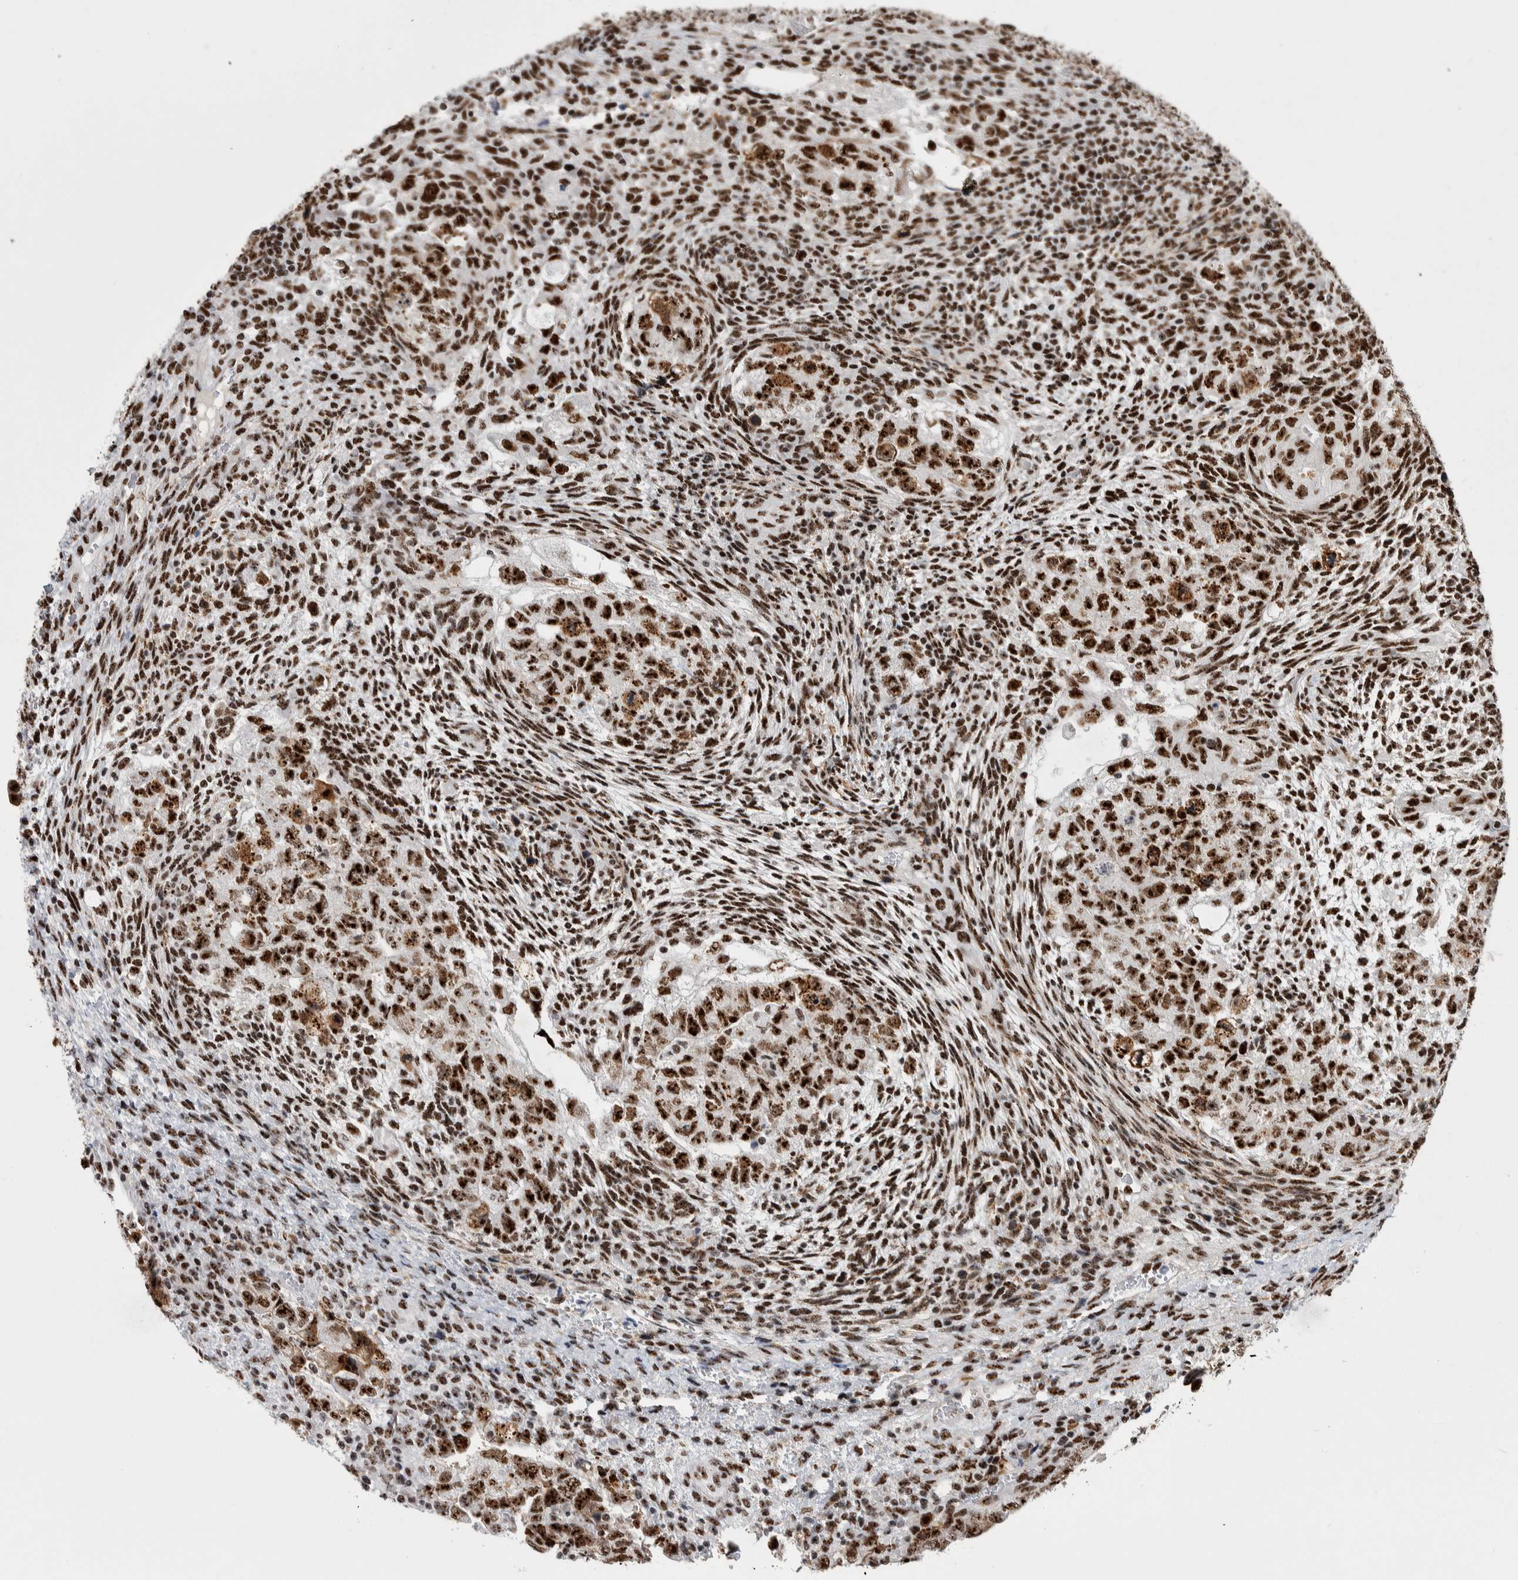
{"staining": {"intensity": "strong", "quantity": ">75%", "location": "nuclear"}, "tissue": "testis cancer", "cell_type": "Tumor cells", "image_type": "cancer", "snomed": [{"axis": "morphology", "description": "Normal tissue, NOS"}, {"axis": "morphology", "description": "Carcinoma, Embryonal, NOS"}, {"axis": "topography", "description": "Testis"}], "caption": "Human testis cancer stained with a brown dye displays strong nuclear positive expression in approximately >75% of tumor cells.", "gene": "NCL", "patient": {"sex": "male", "age": 36}}